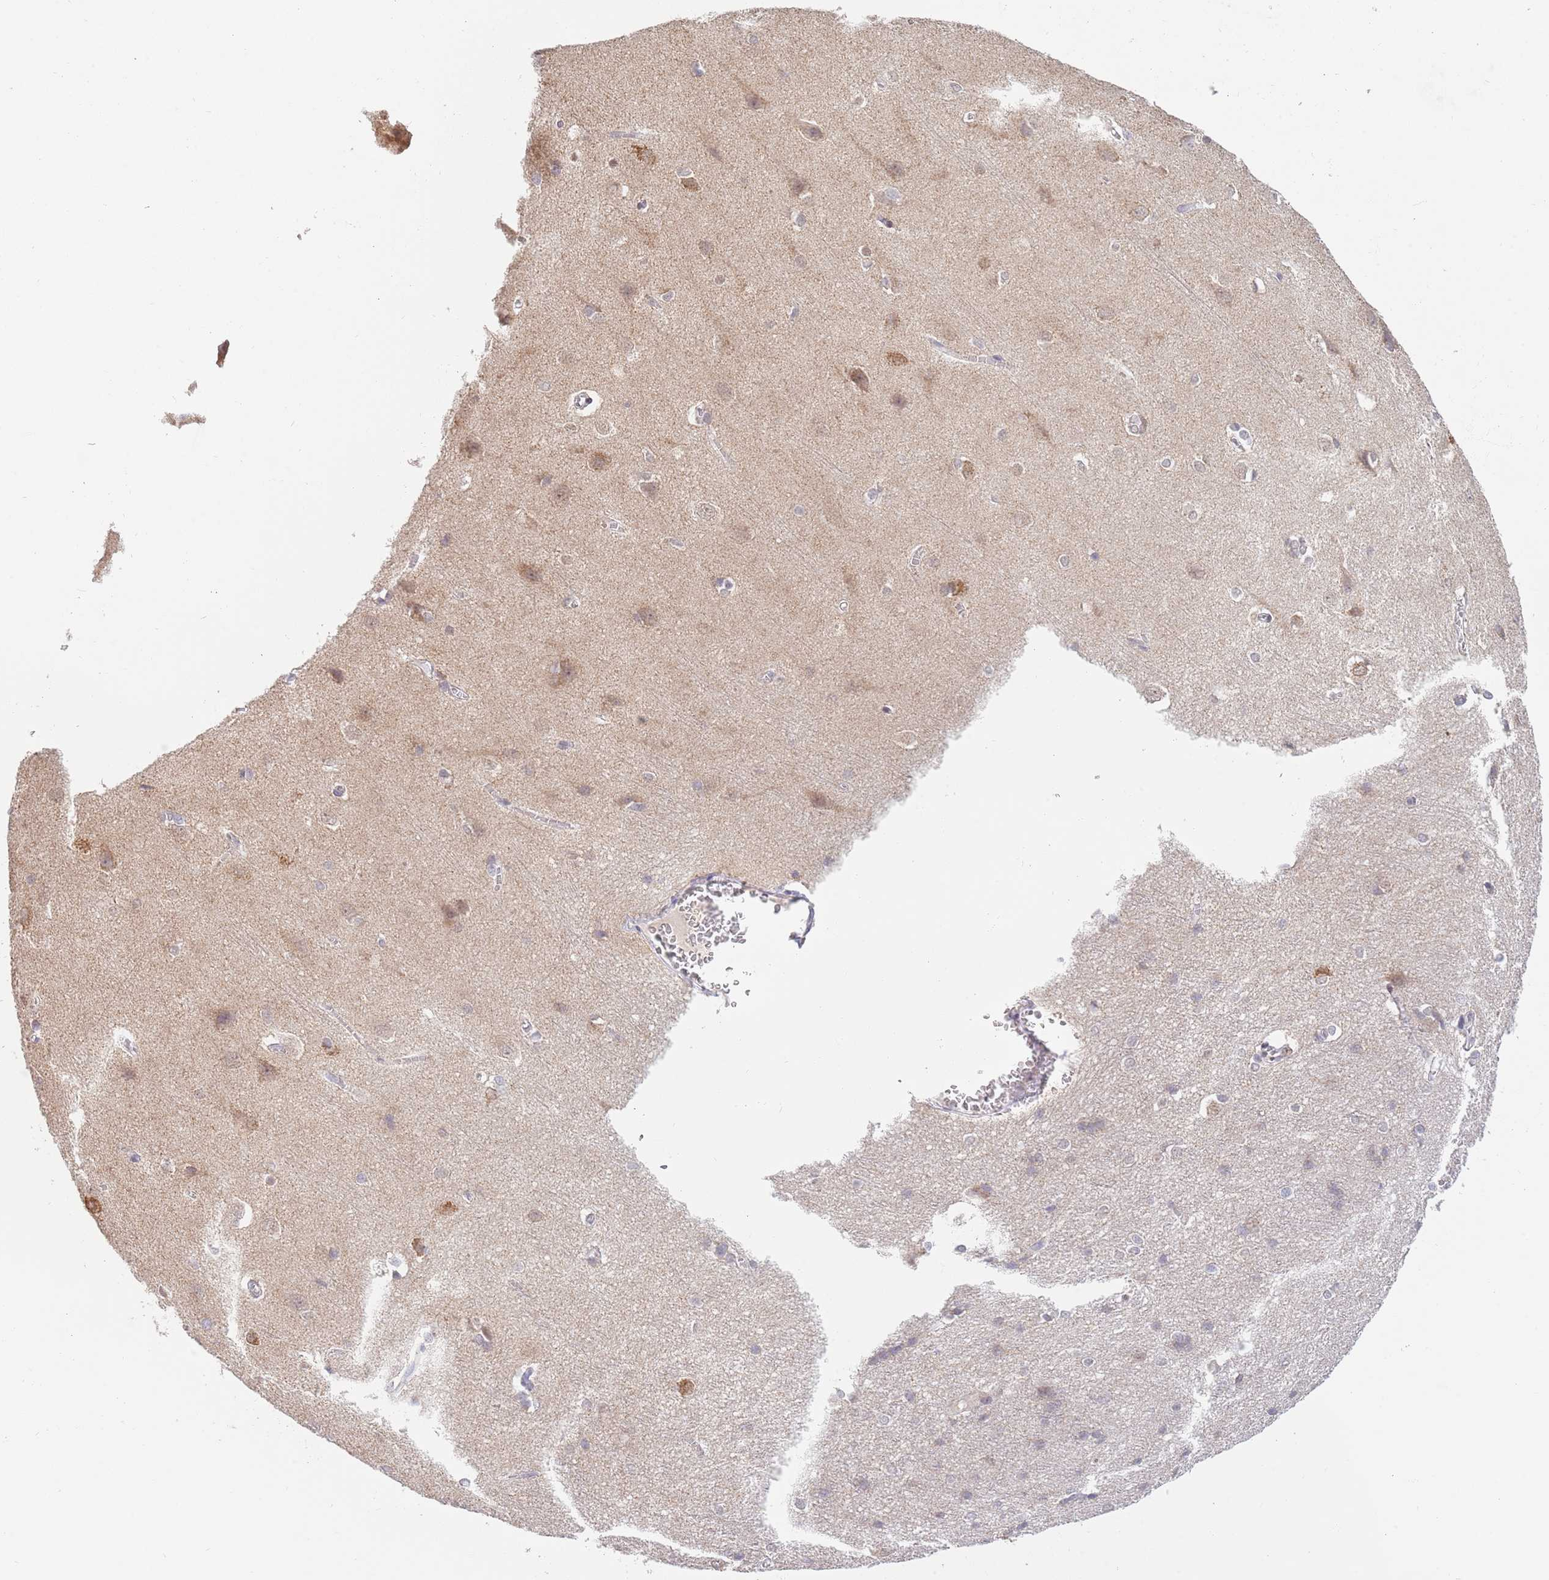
{"staining": {"intensity": "negative", "quantity": "none", "location": "none"}, "tissue": "cerebral cortex", "cell_type": "Endothelial cells", "image_type": "normal", "snomed": [{"axis": "morphology", "description": "Normal tissue, NOS"}, {"axis": "topography", "description": "Cerebral cortex"}], "caption": "The immunohistochemistry (IHC) photomicrograph has no significant staining in endothelial cells of cerebral cortex.", "gene": "TIMM13", "patient": {"sex": "male", "age": 37}}